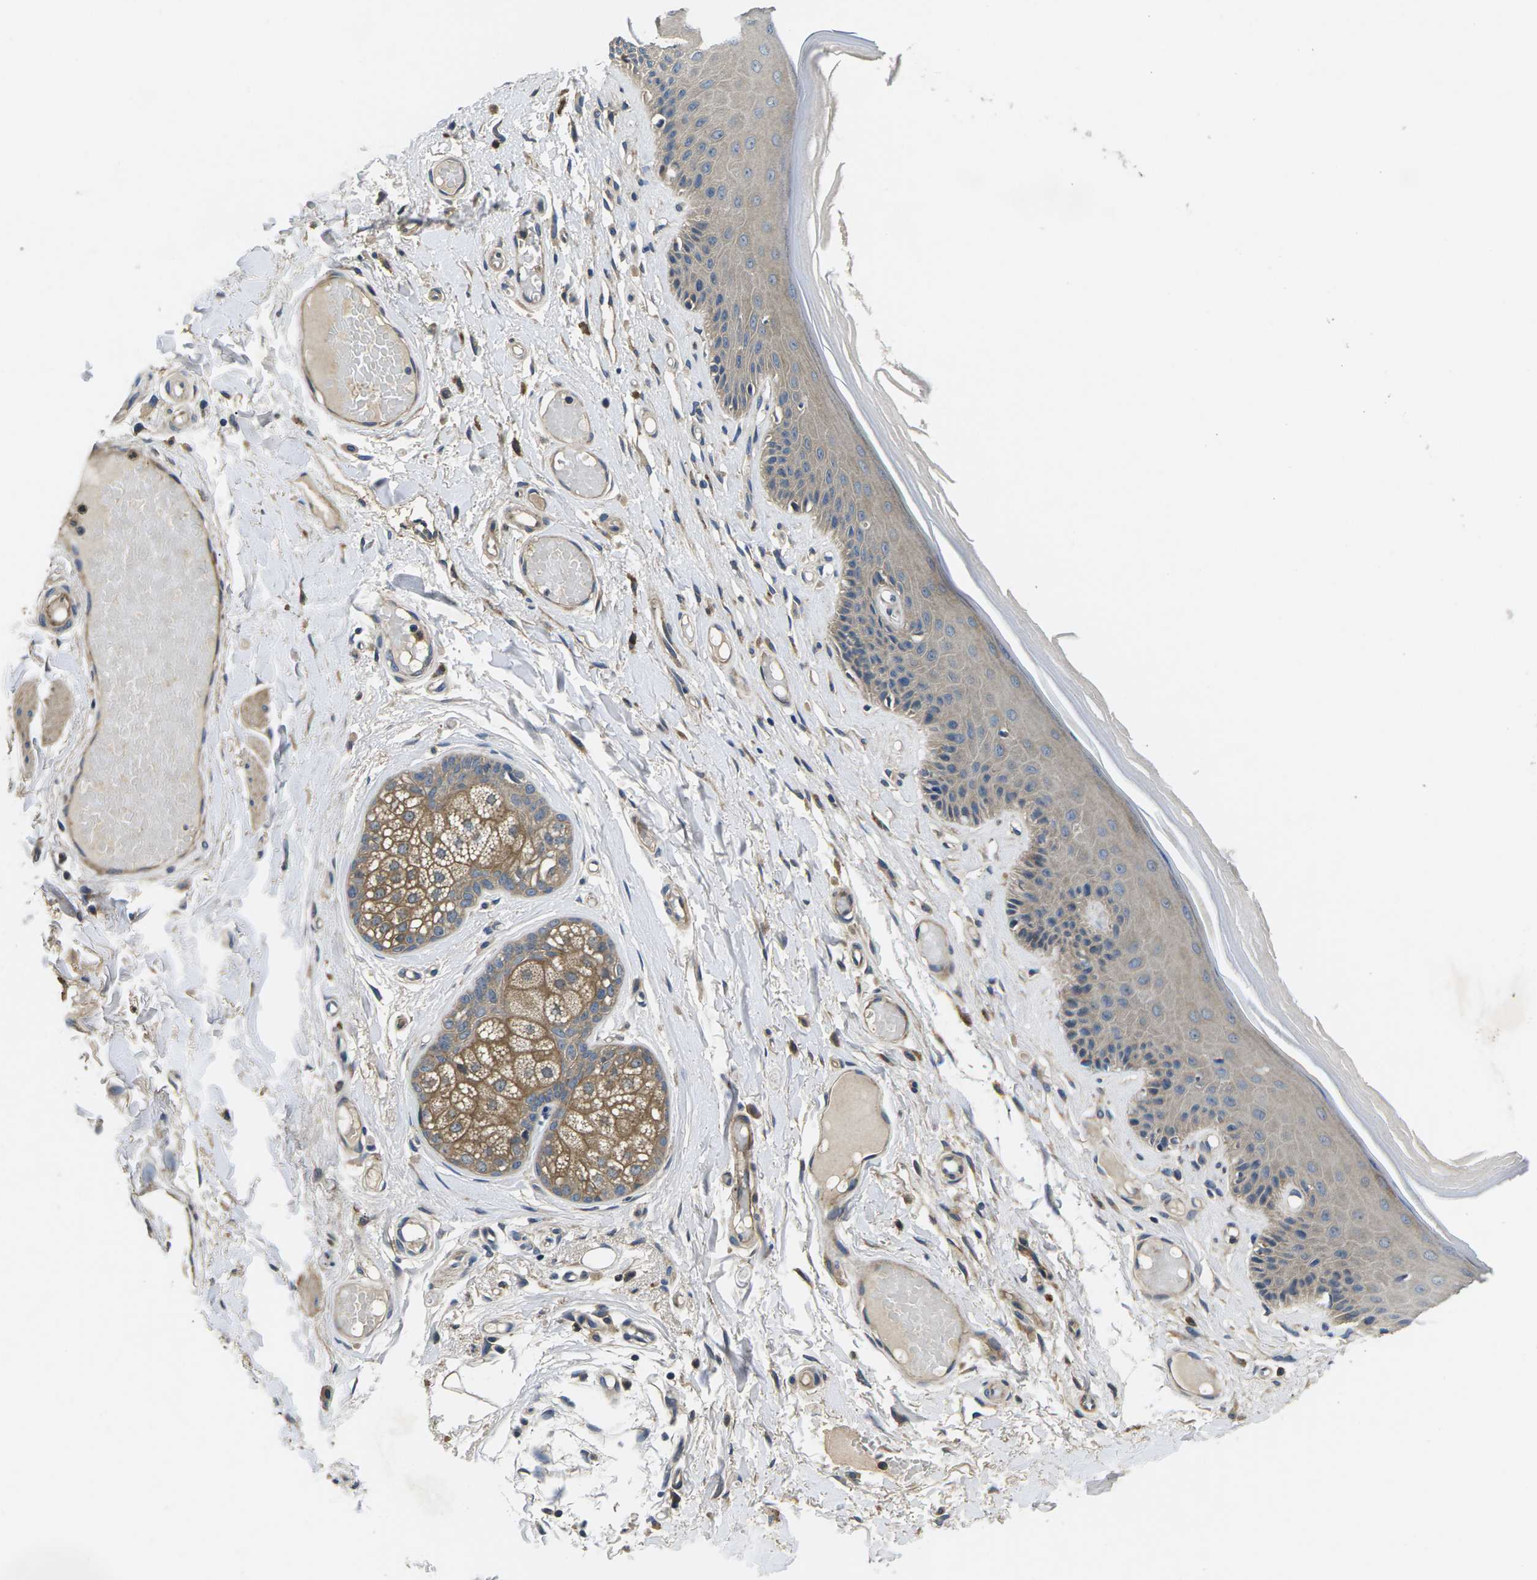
{"staining": {"intensity": "weak", "quantity": "25%-75%", "location": "cytoplasmic/membranous"}, "tissue": "skin", "cell_type": "Epidermal cells", "image_type": "normal", "snomed": [{"axis": "morphology", "description": "Normal tissue, NOS"}, {"axis": "topography", "description": "Vulva"}], "caption": "The image demonstrates staining of benign skin, revealing weak cytoplasmic/membranous protein positivity (brown color) within epidermal cells.", "gene": "PLCE1", "patient": {"sex": "female", "age": 73}}